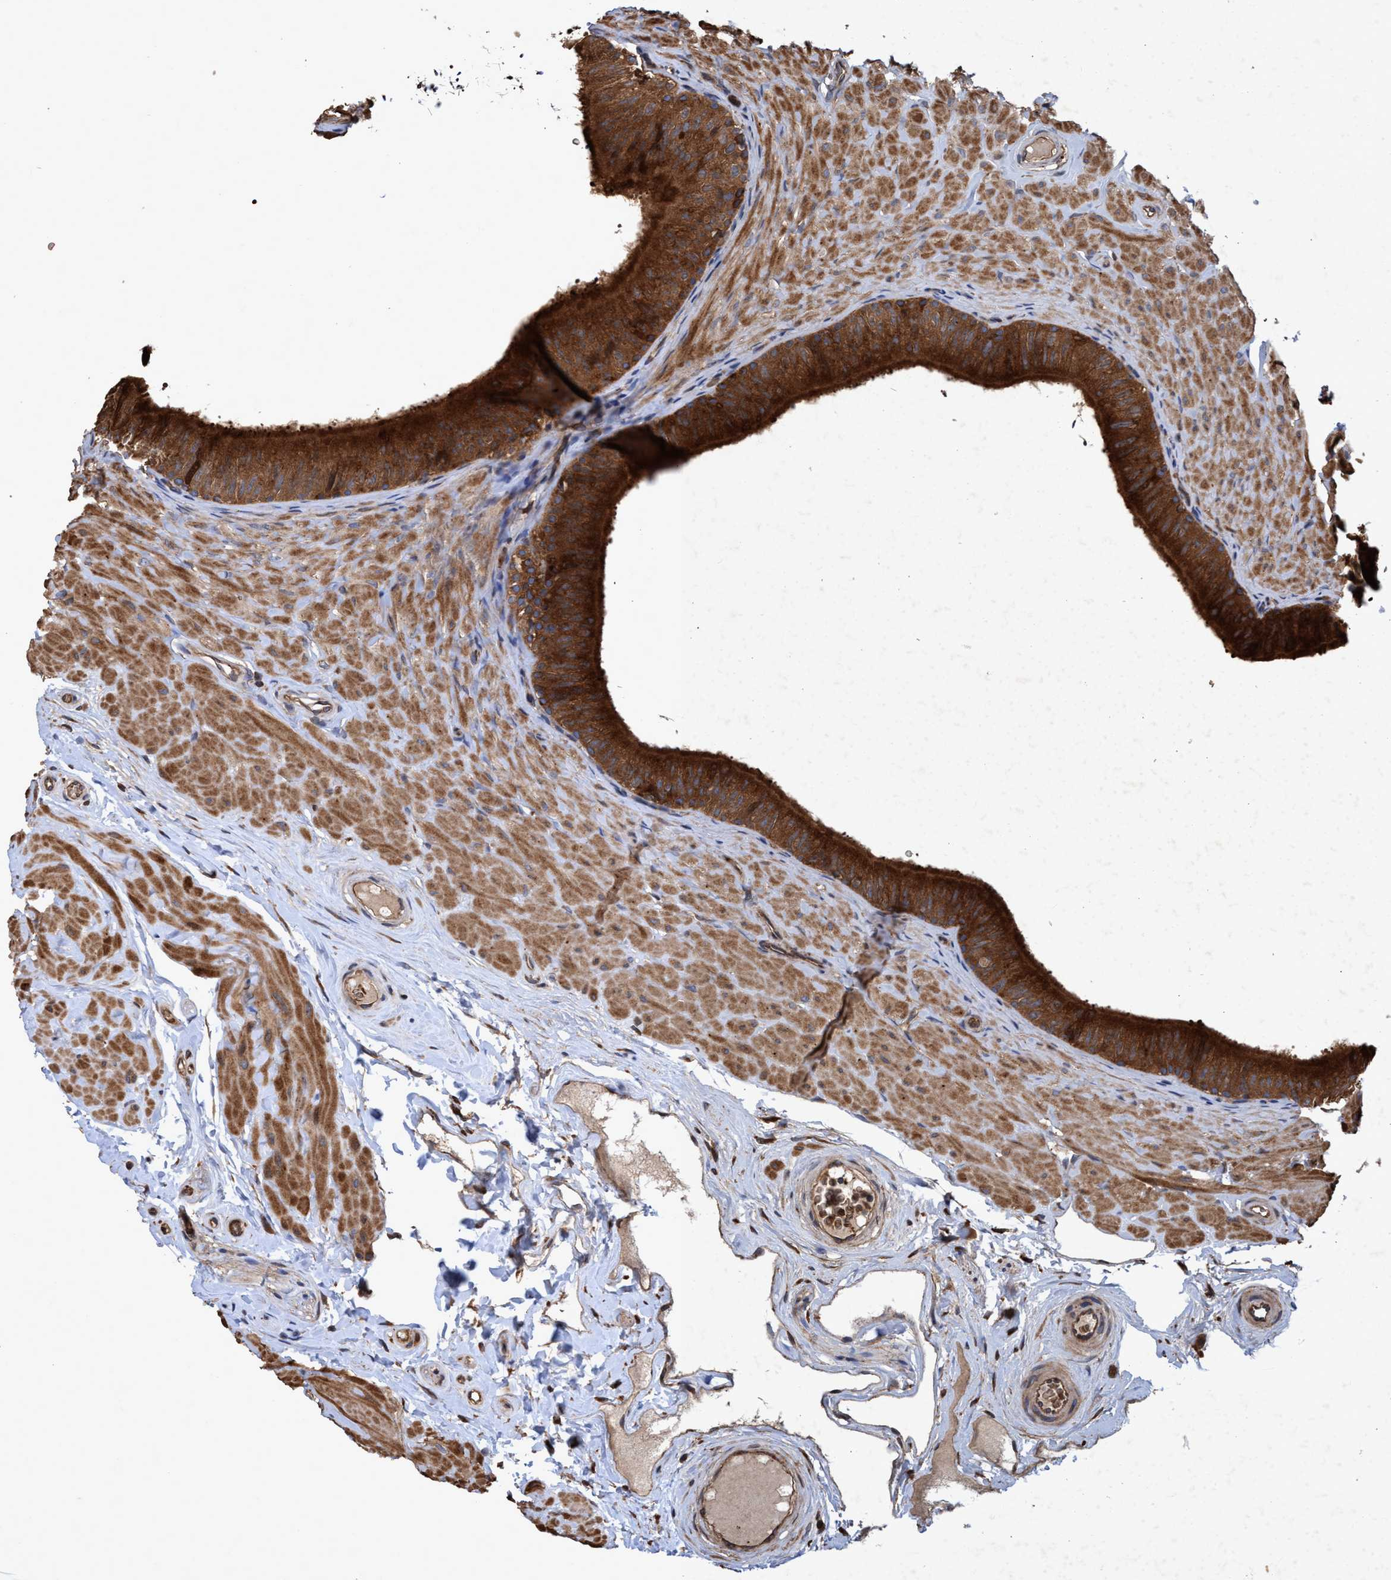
{"staining": {"intensity": "strong", "quantity": ">75%", "location": "cytoplasmic/membranous"}, "tissue": "epididymis", "cell_type": "Glandular cells", "image_type": "normal", "snomed": [{"axis": "morphology", "description": "Normal tissue, NOS"}, {"axis": "topography", "description": "Epididymis"}], "caption": "Immunohistochemical staining of benign epididymis exhibits strong cytoplasmic/membranous protein expression in approximately >75% of glandular cells.", "gene": "CHMP6", "patient": {"sex": "male", "age": 34}}